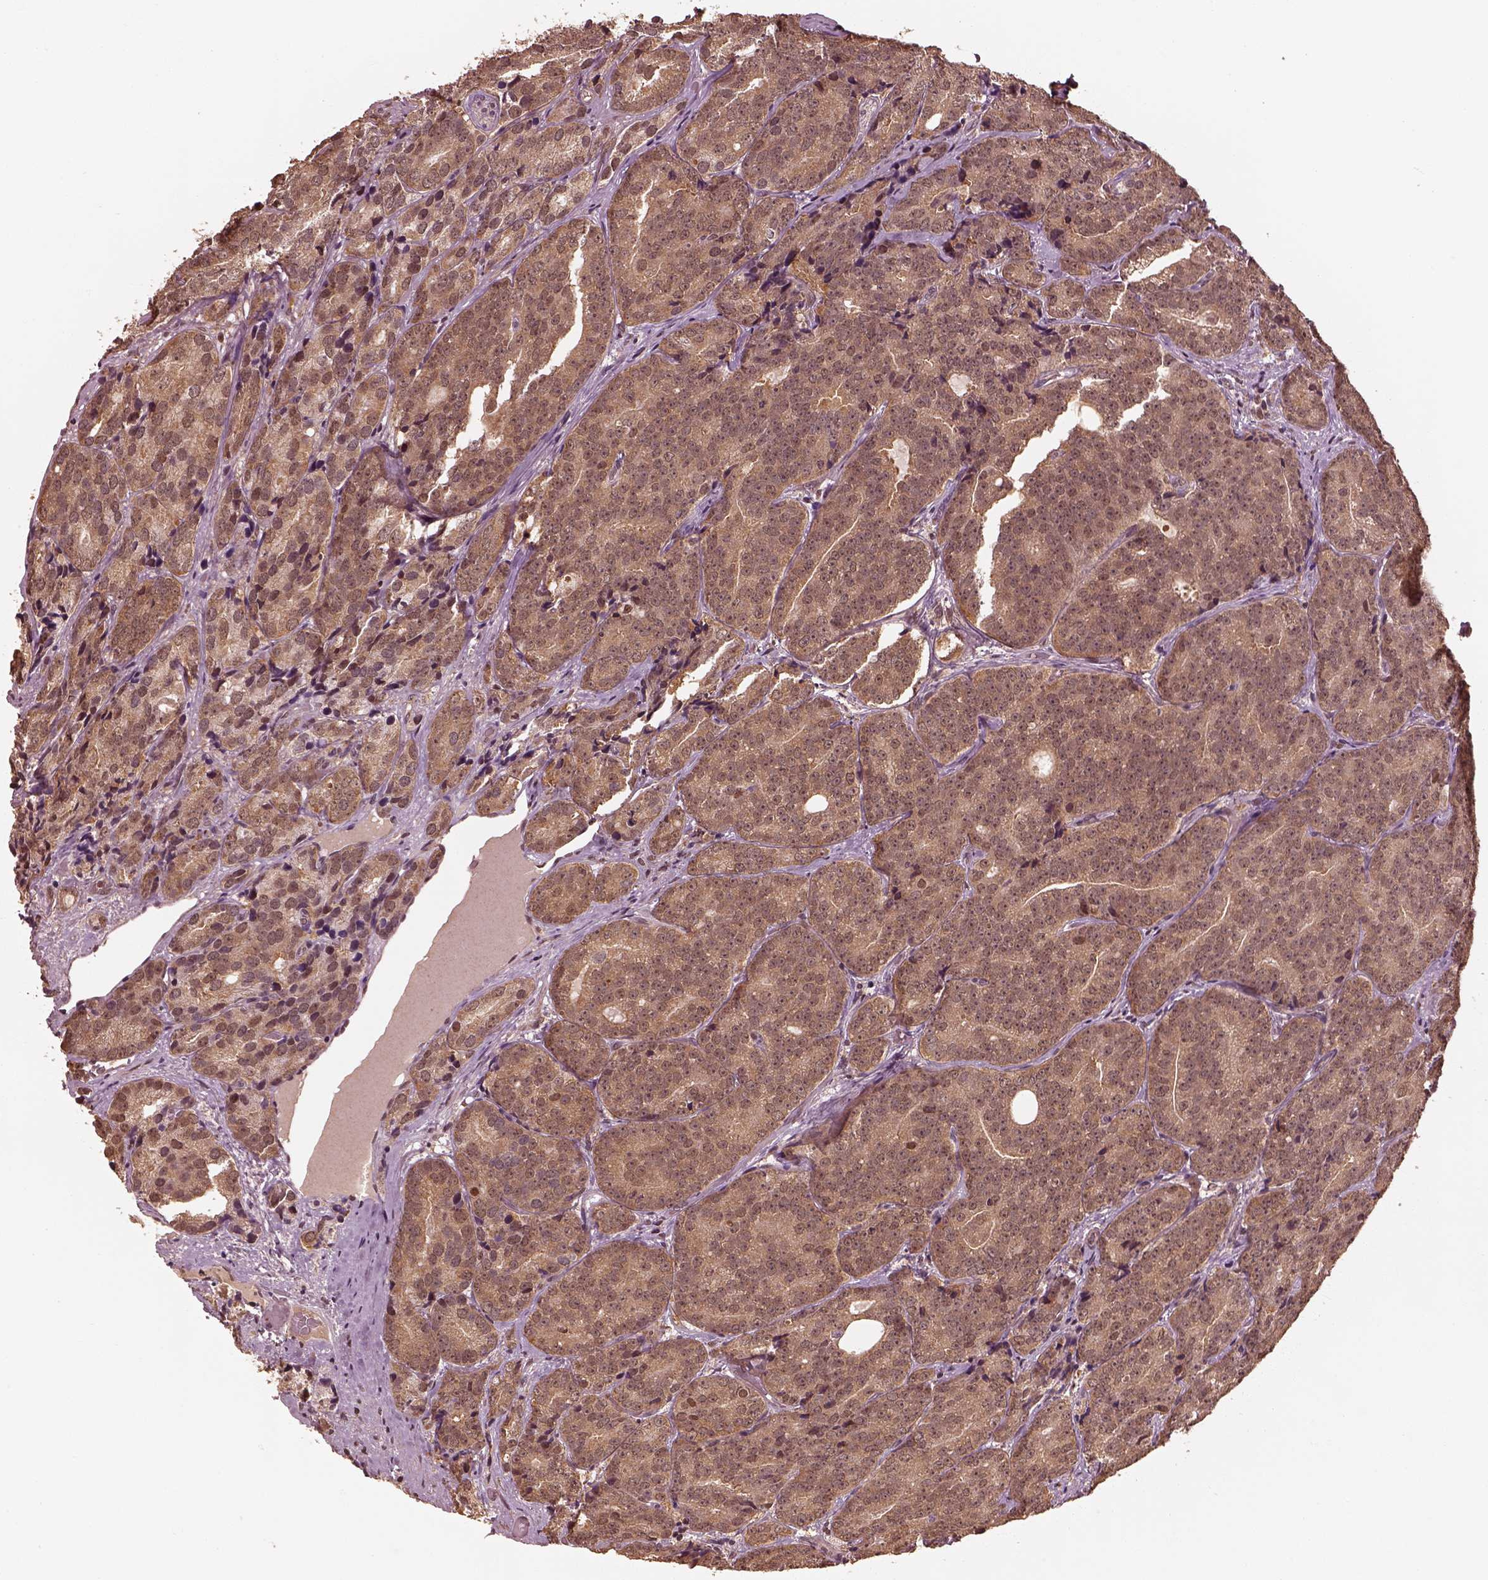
{"staining": {"intensity": "moderate", "quantity": ">75%", "location": "cytoplasmic/membranous"}, "tissue": "prostate cancer", "cell_type": "Tumor cells", "image_type": "cancer", "snomed": [{"axis": "morphology", "description": "Adenocarcinoma, NOS"}, {"axis": "topography", "description": "Prostate"}], "caption": "Protein analysis of prostate cancer (adenocarcinoma) tissue exhibits moderate cytoplasmic/membranous staining in about >75% of tumor cells.", "gene": "PSMC5", "patient": {"sex": "male", "age": 71}}